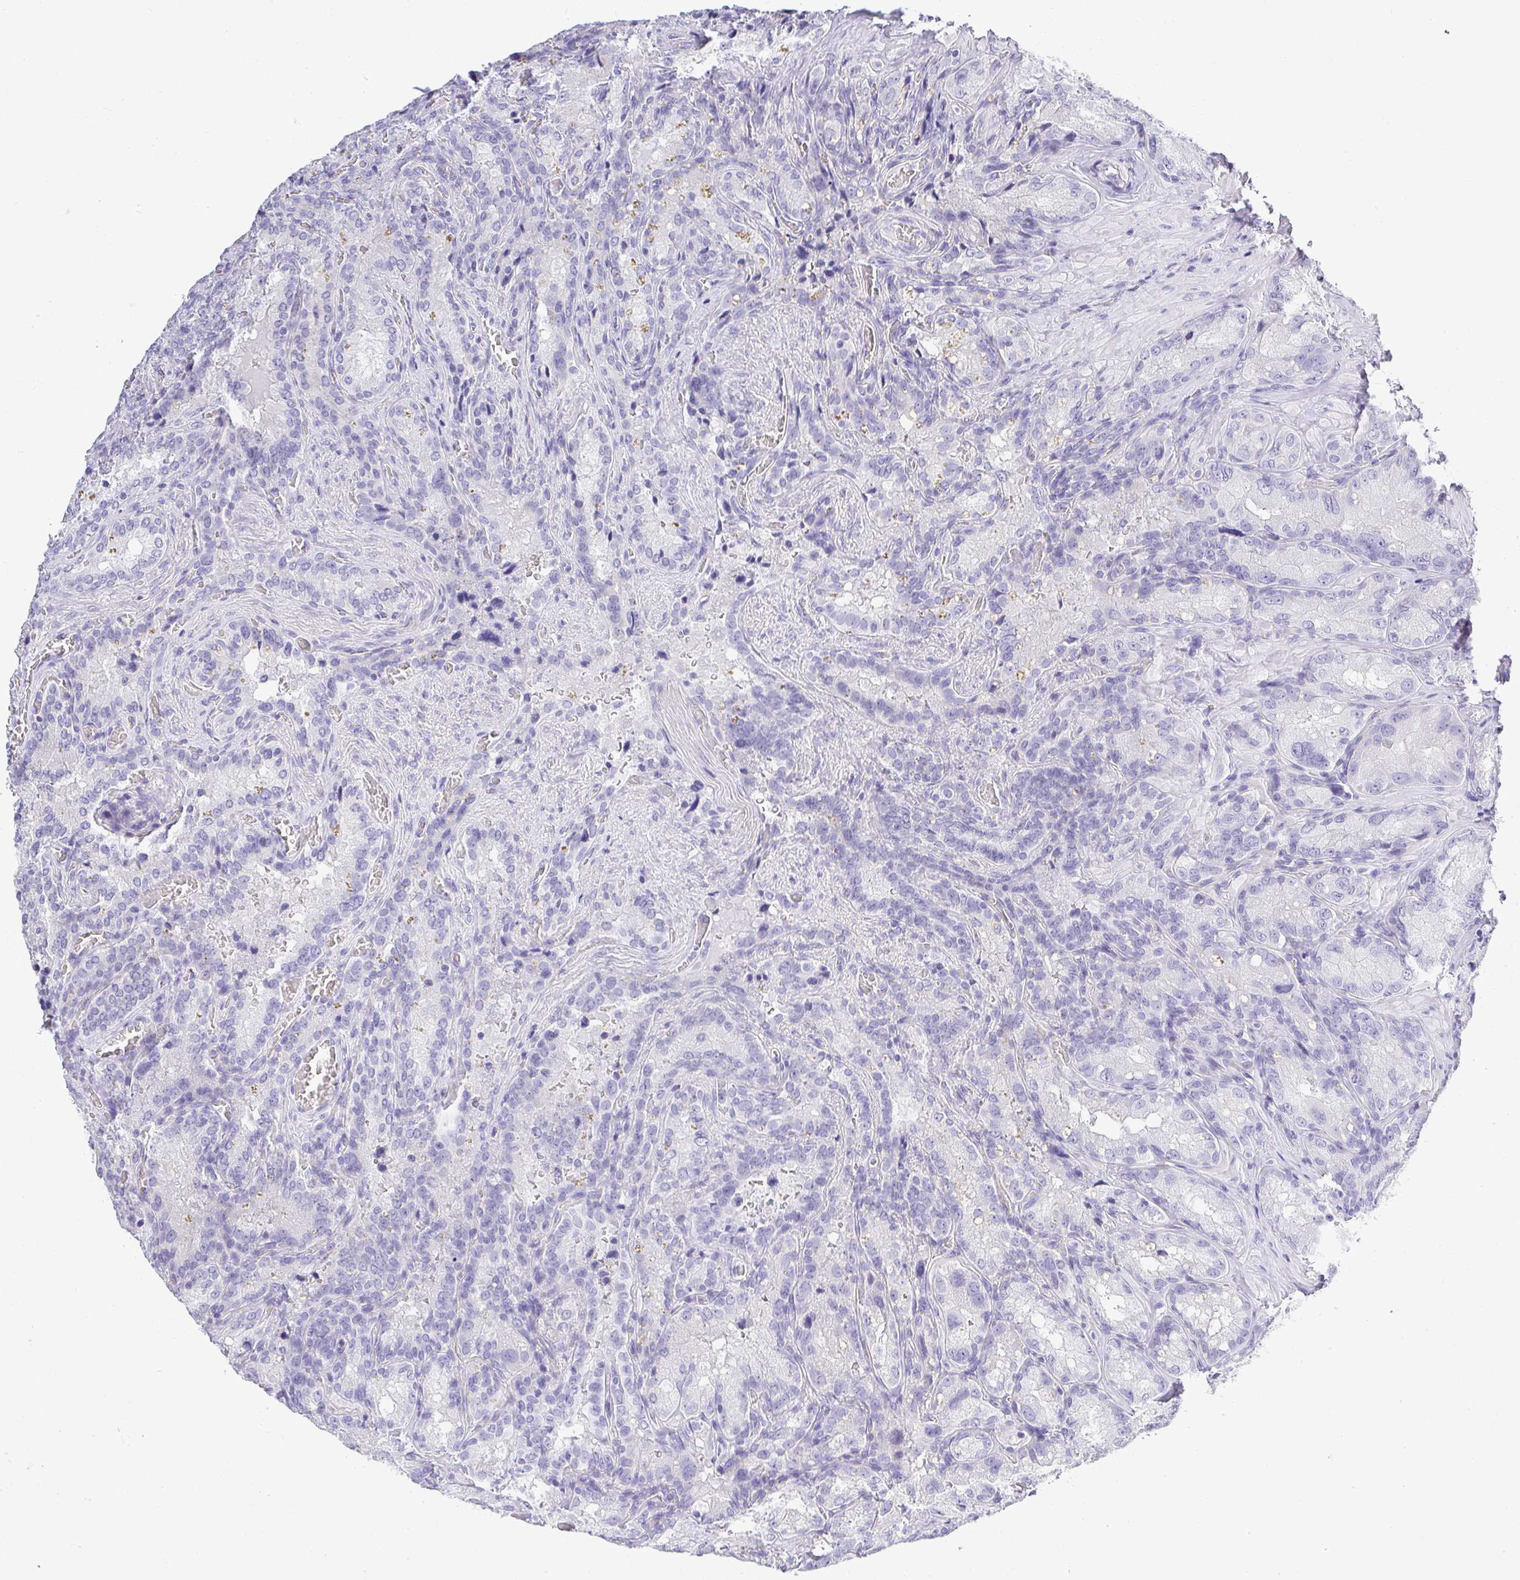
{"staining": {"intensity": "negative", "quantity": "none", "location": "none"}, "tissue": "seminal vesicle", "cell_type": "Glandular cells", "image_type": "normal", "snomed": [{"axis": "morphology", "description": "Normal tissue, NOS"}, {"axis": "topography", "description": "Seminal veicle"}], "caption": "This is an immunohistochemistry (IHC) photomicrograph of normal human seminal vesicle. There is no positivity in glandular cells.", "gene": "PLPPR3", "patient": {"sex": "male", "age": 47}}